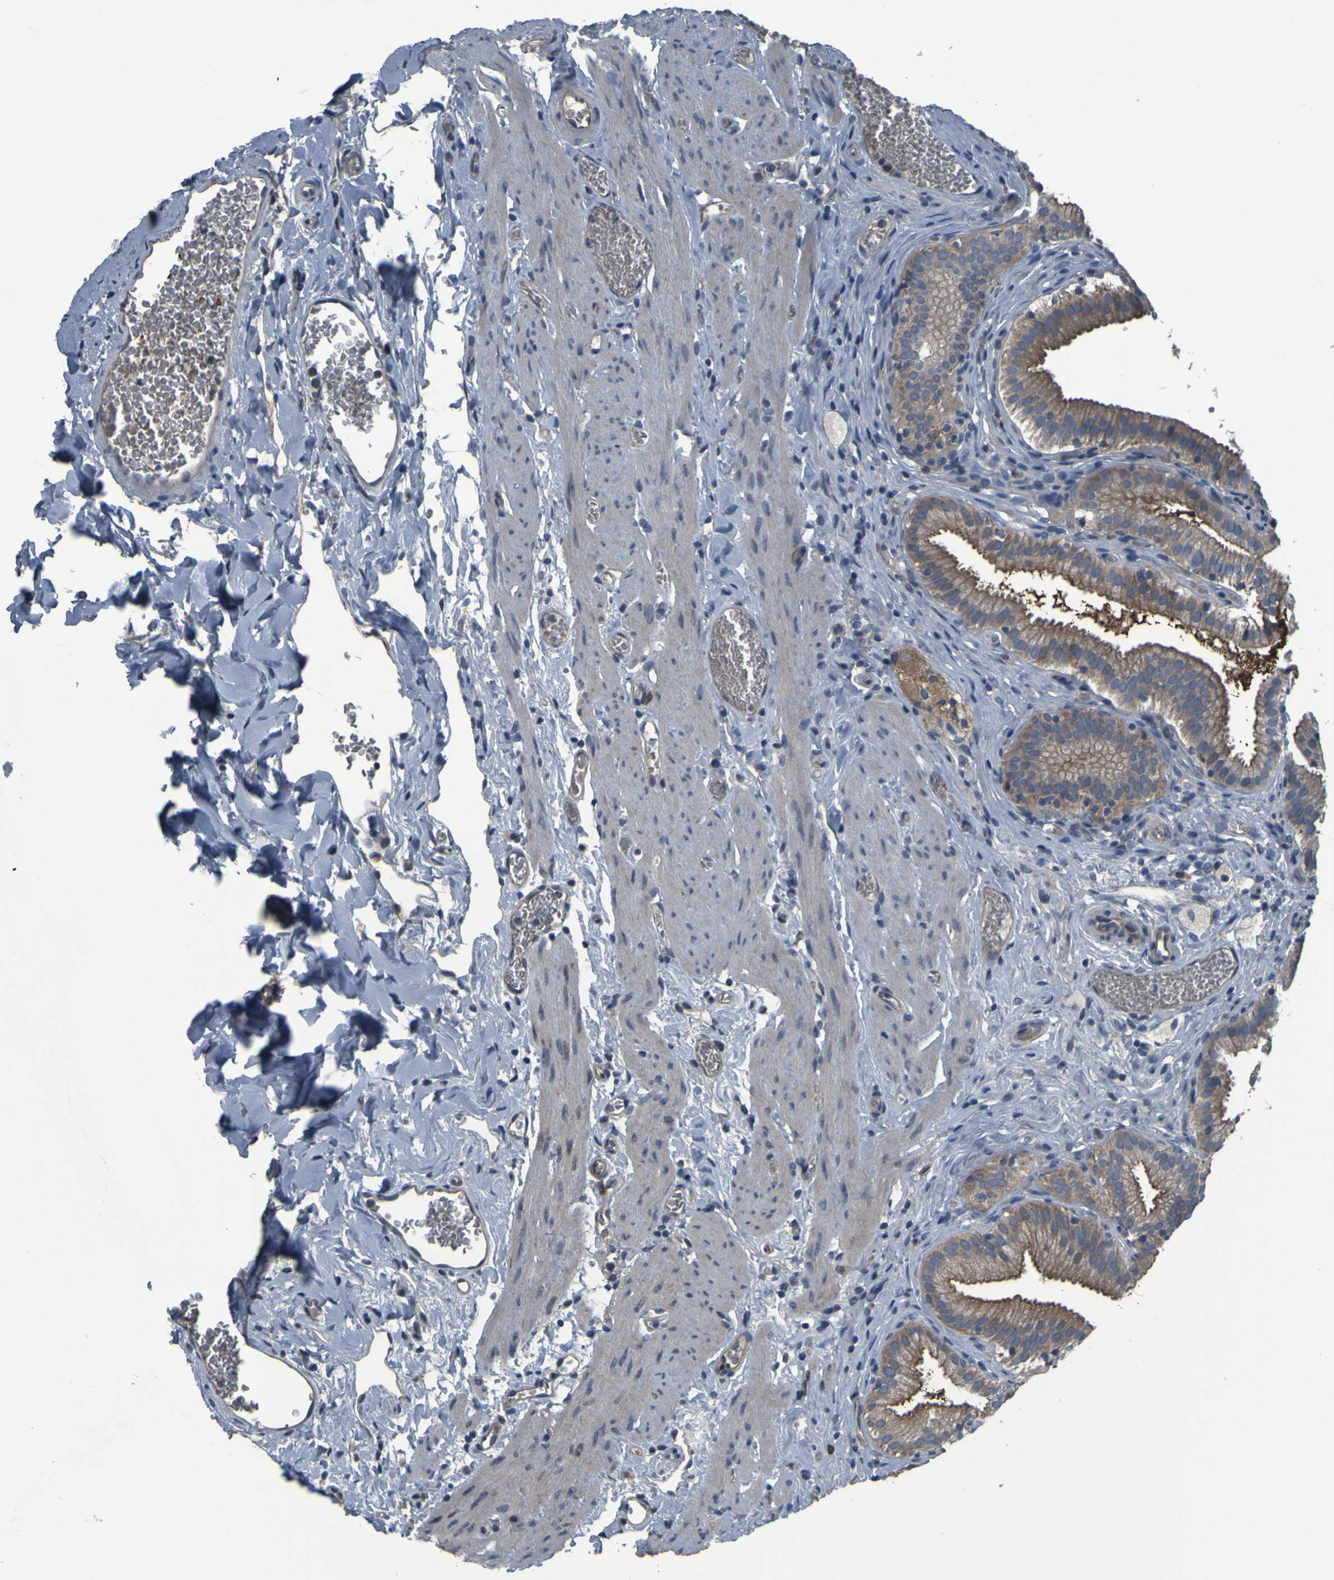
{"staining": {"intensity": "moderate", "quantity": ">75%", "location": "cytoplasmic/membranous"}, "tissue": "gallbladder", "cell_type": "Glandular cells", "image_type": "normal", "snomed": [{"axis": "morphology", "description": "Normal tissue, NOS"}, {"axis": "topography", "description": "Gallbladder"}], "caption": "This image exhibits benign gallbladder stained with IHC to label a protein in brown. The cytoplasmic/membranous of glandular cells show moderate positivity for the protein. Nuclei are counter-stained blue.", "gene": "GRAMD1A", "patient": {"sex": "male", "age": 54}}